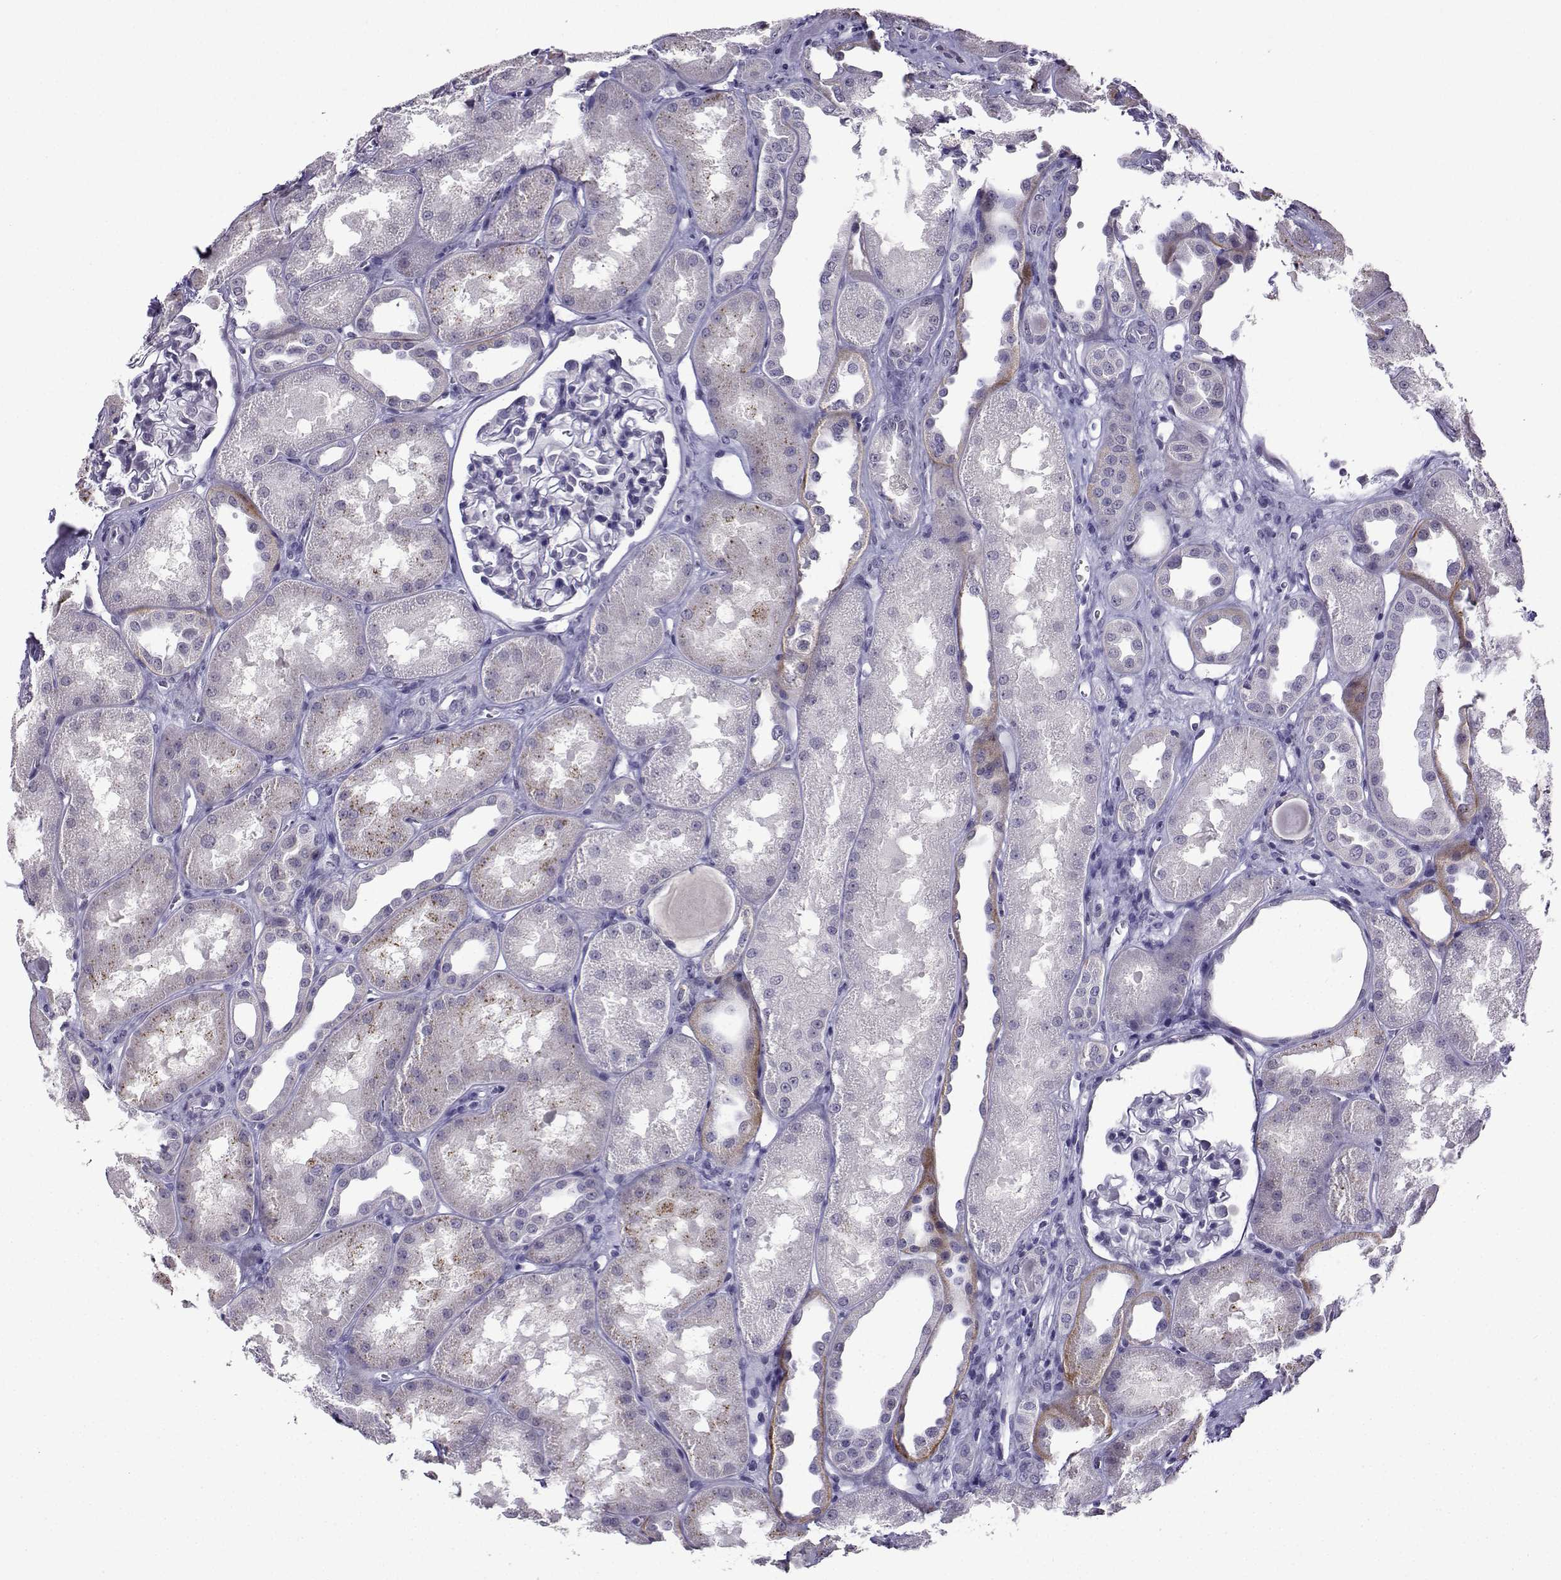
{"staining": {"intensity": "negative", "quantity": "none", "location": "none"}, "tissue": "kidney", "cell_type": "Cells in glomeruli", "image_type": "normal", "snomed": [{"axis": "morphology", "description": "Normal tissue, NOS"}, {"axis": "topography", "description": "Kidney"}], "caption": "Immunohistochemistry (IHC) histopathology image of benign human kidney stained for a protein (brown), which reveals no positivity in cells in glomeruli. Brightfield microscopy of immunohistochemistry stained with DAB (brown) and hematoxylin (blue), captured at high magnification.", "gene": "LRFN2", "patient": {"sex": "male", "age": 61}}